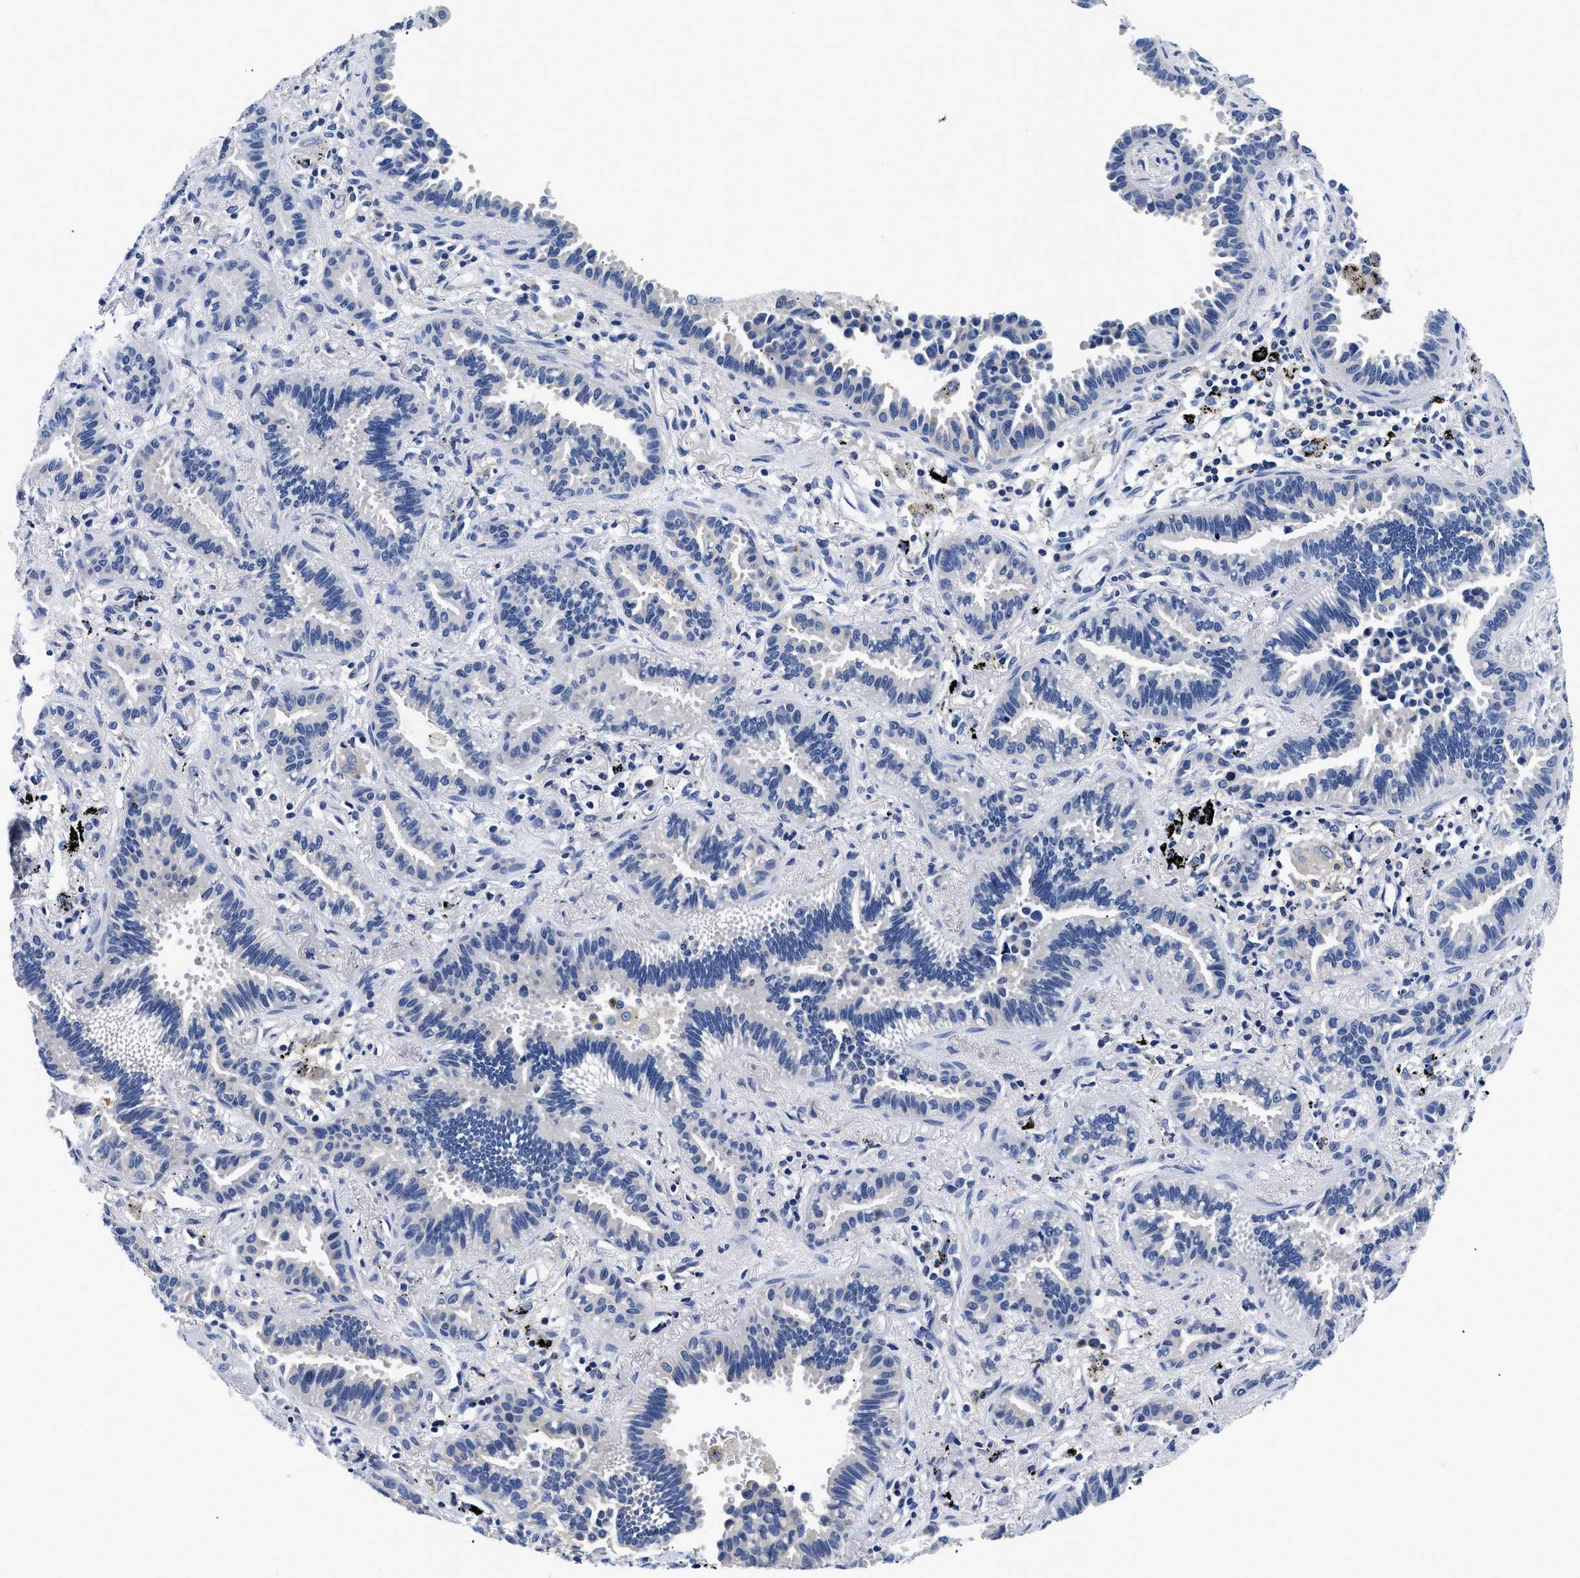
{"staining": {"intensity": "negative", "quantity": "none", "location": "none"}, "tissue": "lung cancer", "cell_type": "Tumor cells", "image_type": "cancer", "snomed": [{"axis": "morphology", "description": "Normal tissue, NOS"}, {"axis": "morphology", "description": "Adenocarcinoma, NOS"}, {"axis": "topography", "description": "Lung"}], "caption": "A micrograph of lung adenocarcinoma stained for a protein shows no brown staining in tumor cells. (DAB immunohistochemistry visualized using brightfield microscopy, high magnification).", "gene": "MEA1", "patient": {"sex": "male", "age": 59}}